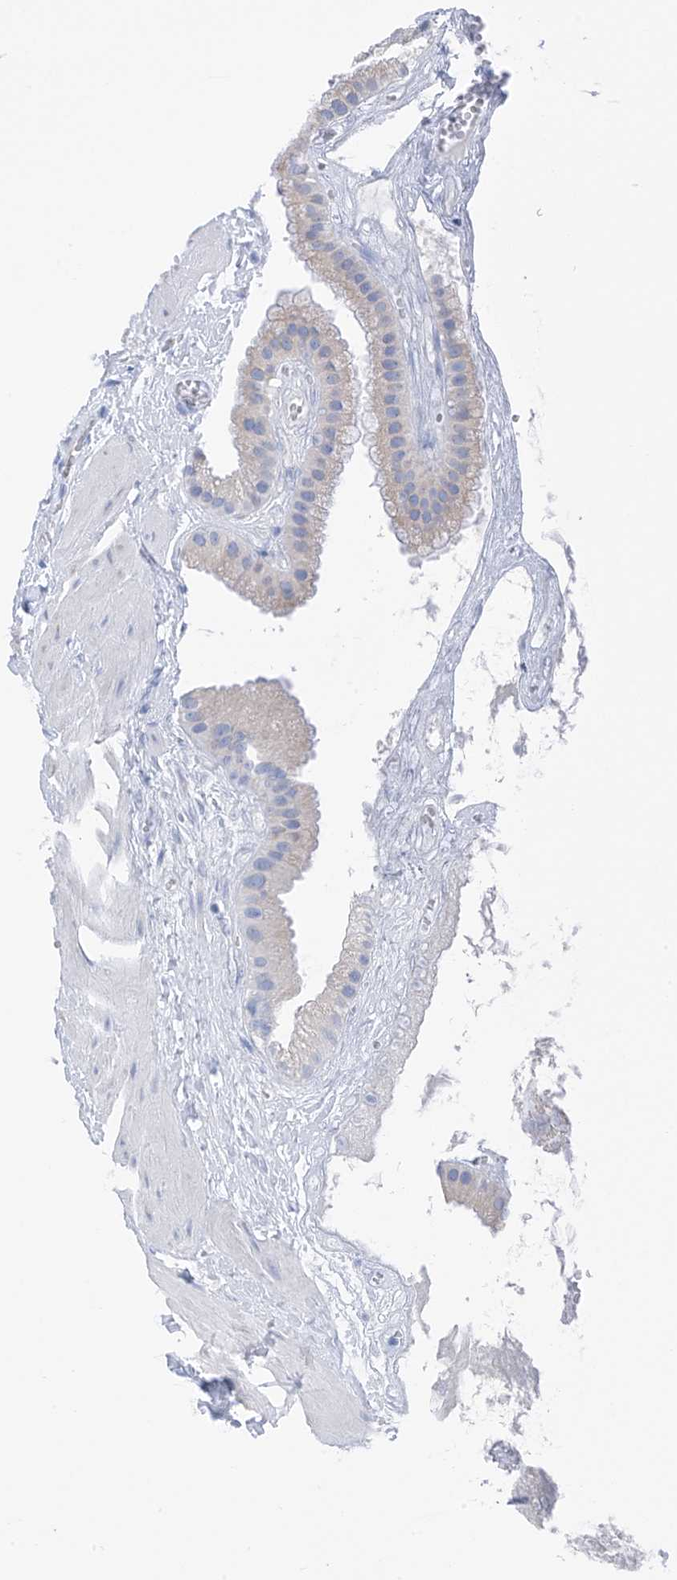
{"staining": {"intensity": "negative", "quantity": "none", "location": "none"}, "tissue": "gallbladder", "cell_type": "Glandular cells", "image_type": "normal", "snomed": [{"axis": "morphology", "description": "Normal tissue, NOS"}, {"axis": "topography", "description": "Gallbladder"}], "caption": "Immunohistochemistry (IHC) image of unremarkable gallbladder stained for a protein (brown), which shows no staining in glandular cells.", "gene": "RCN2", "patient": {"sex": "male", "age": 55}}